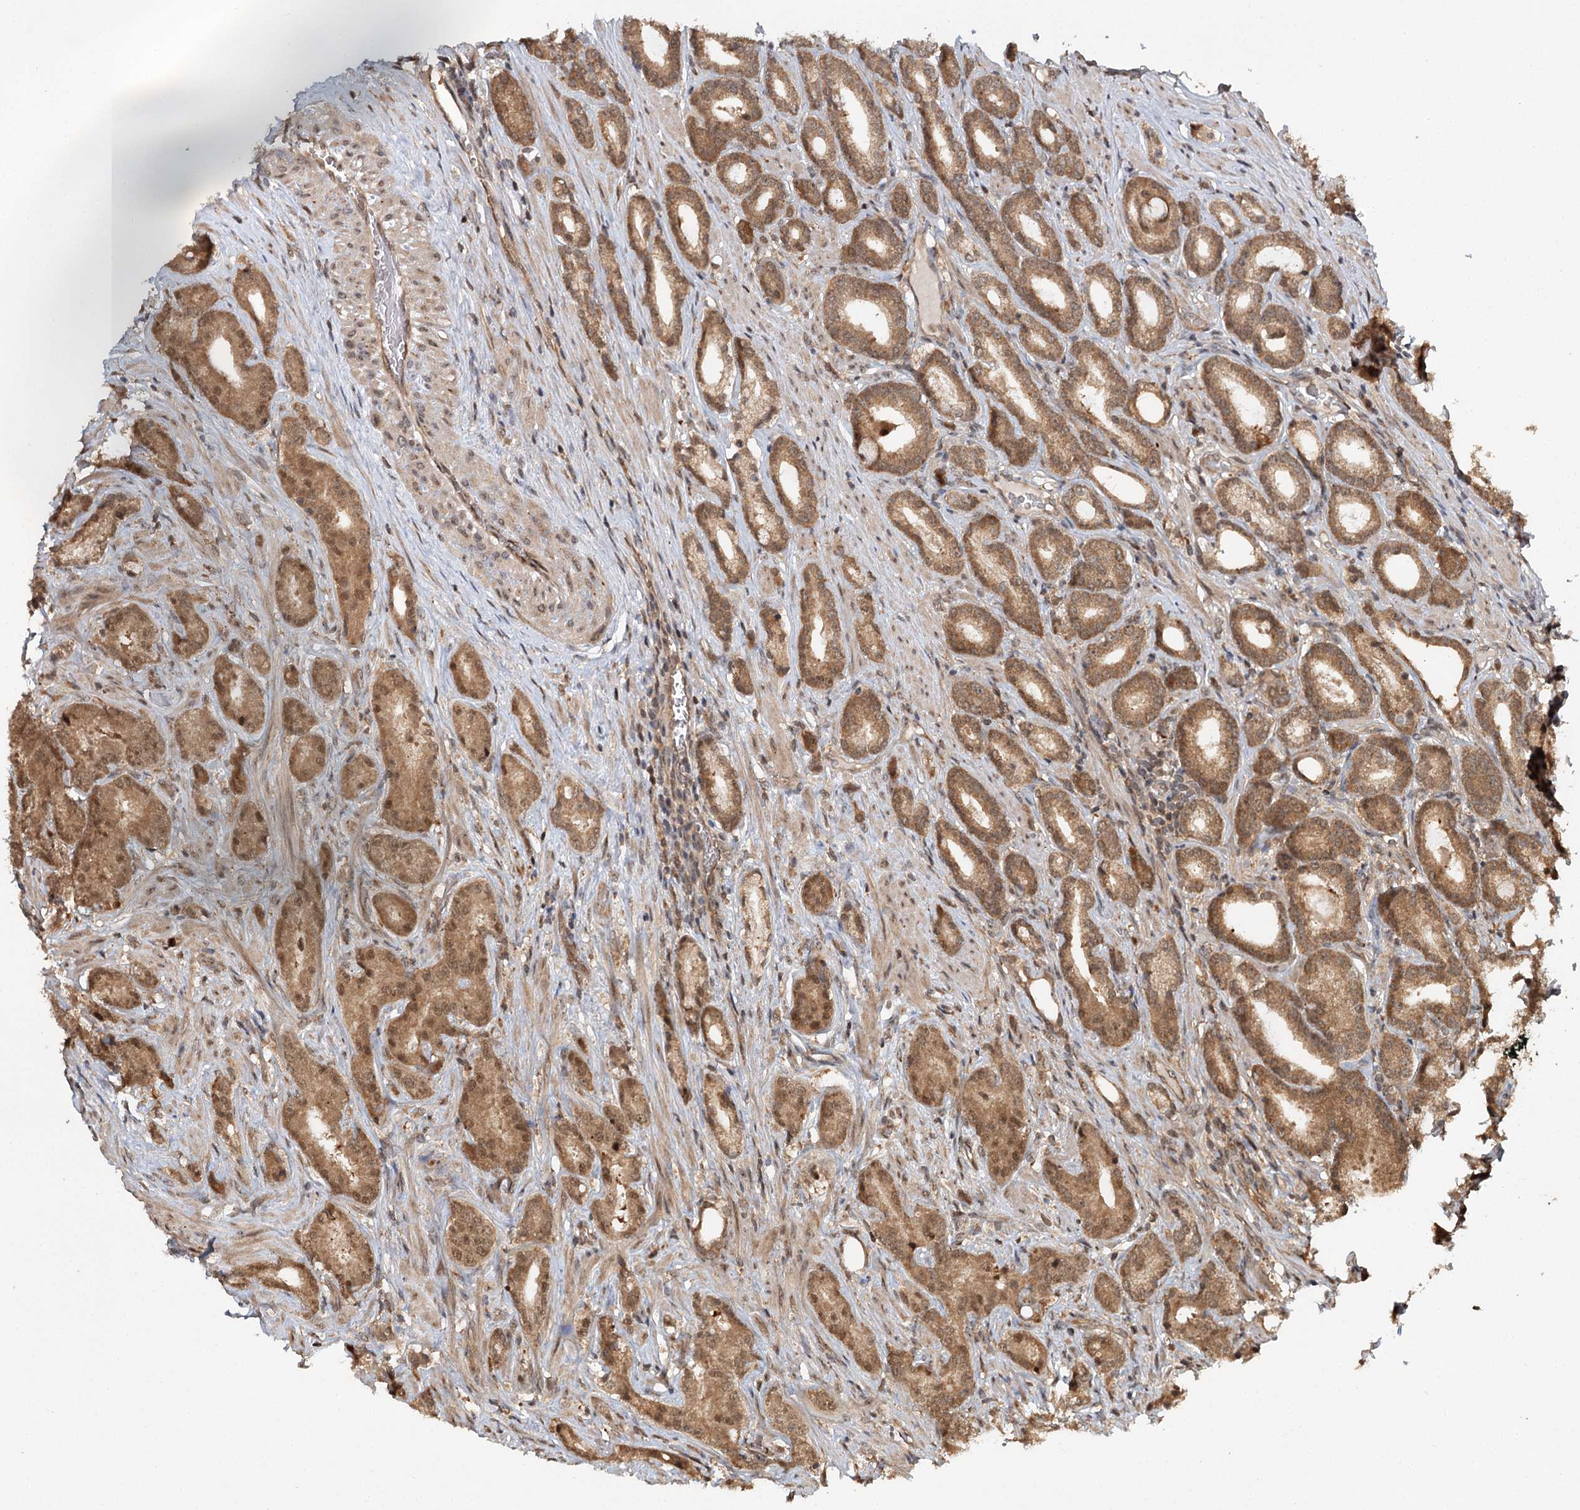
{"staining": {"intensity": "moderate", "quantity": ">75%", "location": "cytoplasmic/membranous,nuclear"}, "tissue": "prostate cancer", "cell_type": "Tumor cells", "image_type": "cancer", "snomed": [{"axis": "morphology", "description": "Adenocarcinoma, Low grade"}, {"axis": "topography", "description": "Prostate"}], "caption": "The micrograph demonstrates immunohistochemical staining of prostate adenocarcinoma (low-grade). There is moderate cytoplasmic/membranous and nuclear positivity is identified in about >75% of tumor cells.", "gene": "N6AMT1", "patient": {"sex": "male", "age": 71}}